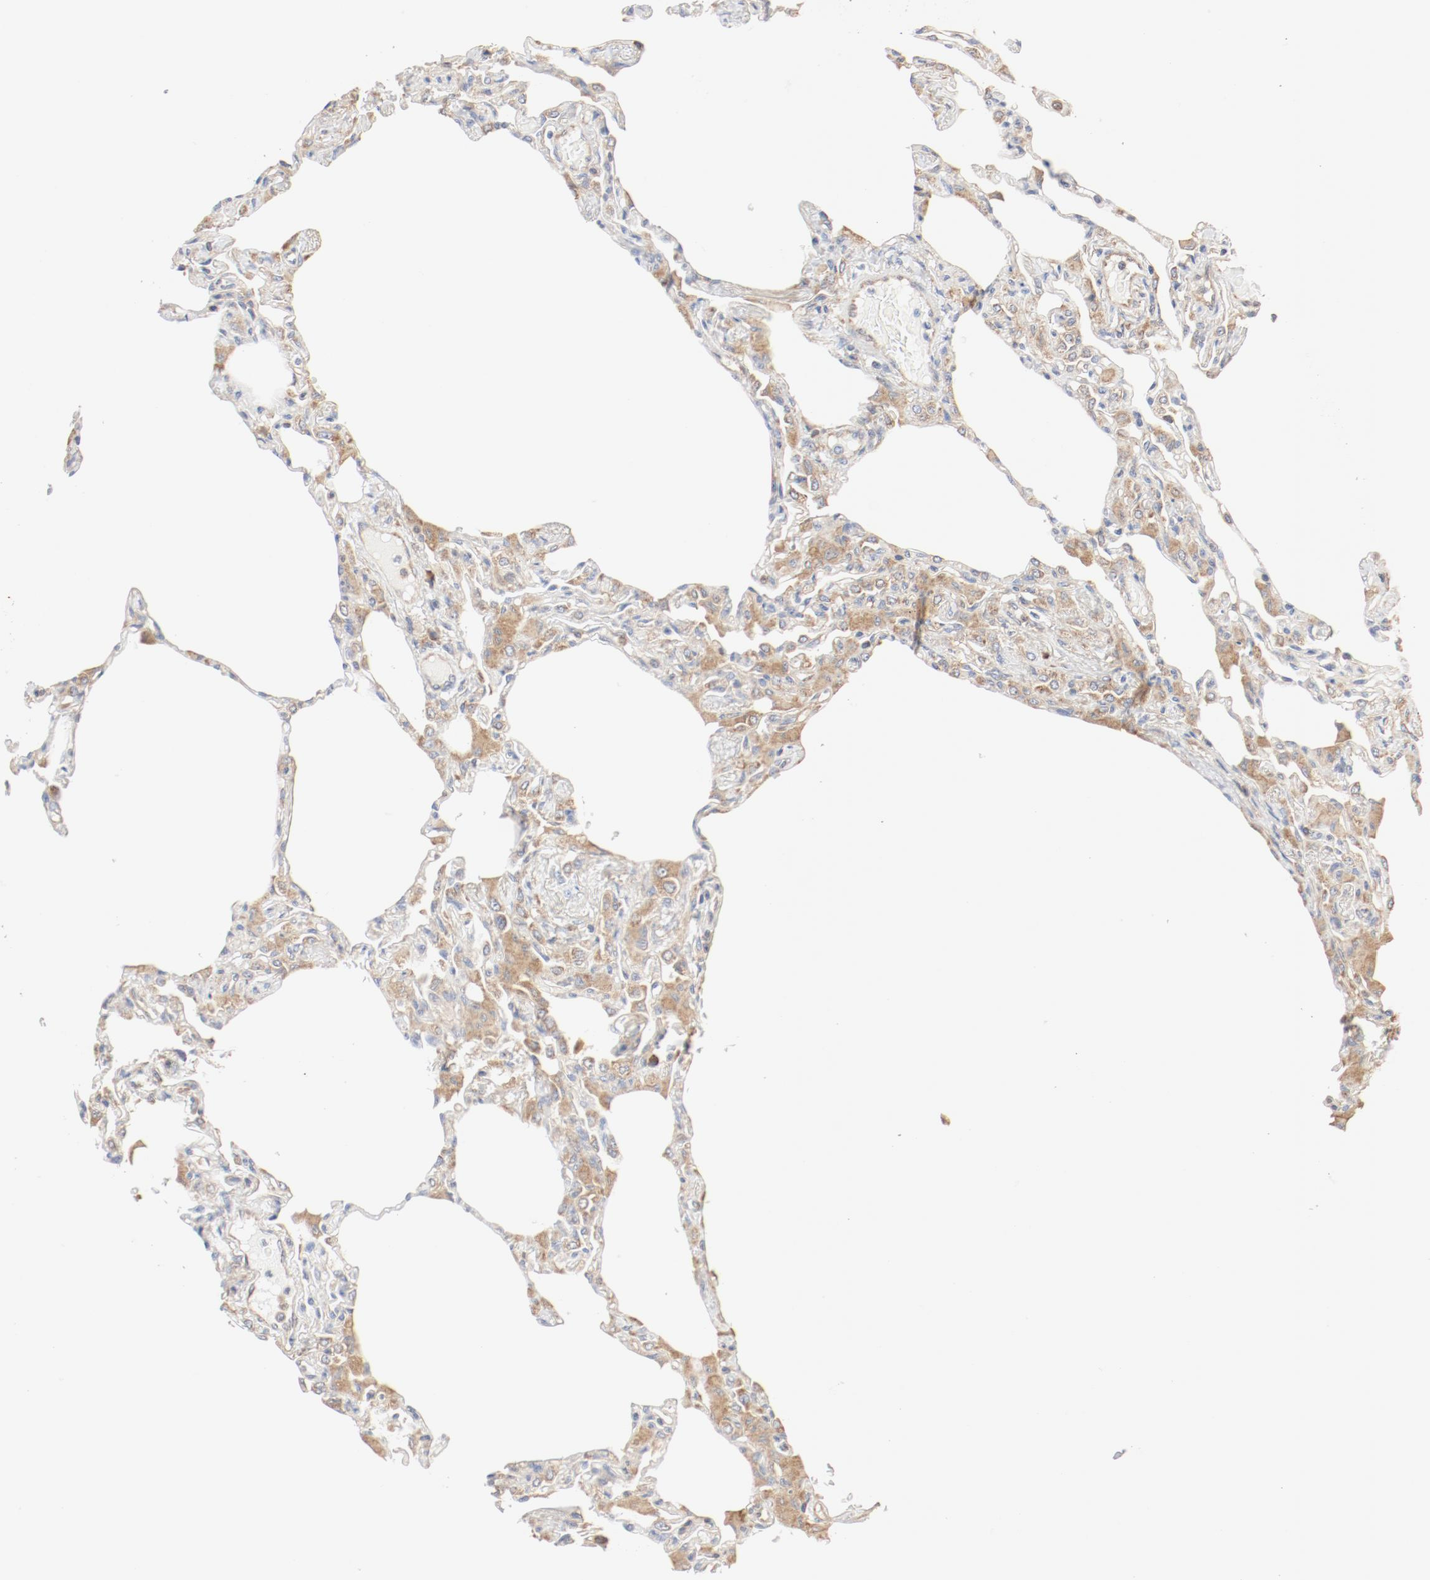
{"staining": {"intensity": "moderate", "quantity": ">75%", "location": "cytoplasmic/membranous"}, "tissue": "lung", "cell_type": "Alveolar cells", "image_type": "normal", "snomed": [{"axis": "morphology", "description": "Normal tissue, NOS"}, {"axis": "topography", "description": "Lung"}], "caption": "This image demonstrates immunohistochemistry (IHC) staining of benign lung, with medium moderate cytoplasmic/membranous staining in about >75% of alveolar cells.", "gene": "RPS6", "patient": {"sex": "female", "age": 49}}